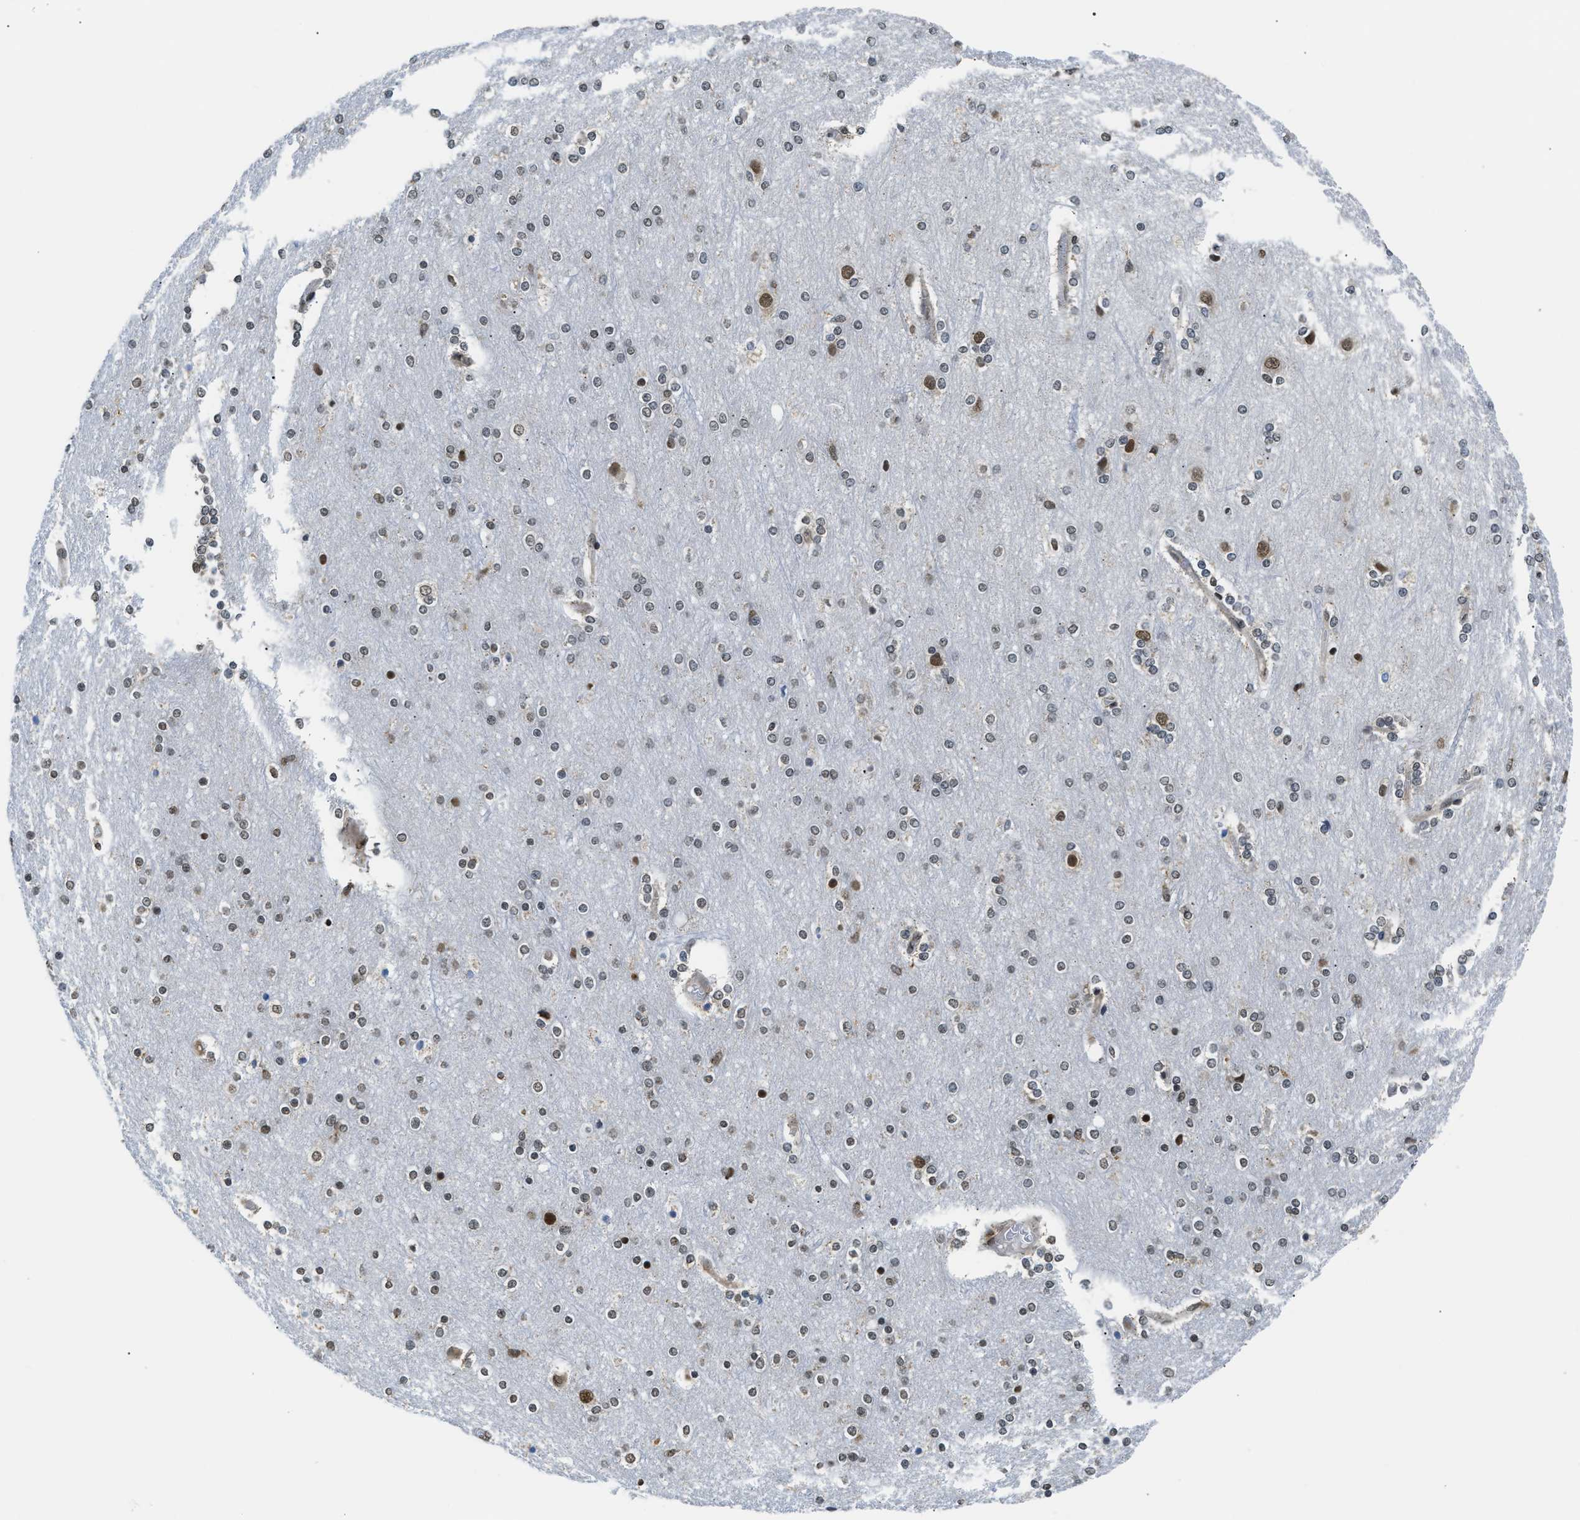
{"staining": {"intensity": "negative", "quantity": "none", "location": "none"}, "tissue": "cerebral cortex", "cell_type": "Endothelial cells", "image_type": "normal", "snomed": [{"axis": "morphology", "description": "Normal tissue, NOS"}, {"axis": "topography", "description": "Cerebral cortex"}], "caption": "Immunohistochemical staining of benign human cerebral cortex exhibits no significant staining in endothelial cells.", "gene": "STK10", "patient": {"sex": "female", "age": 54}}